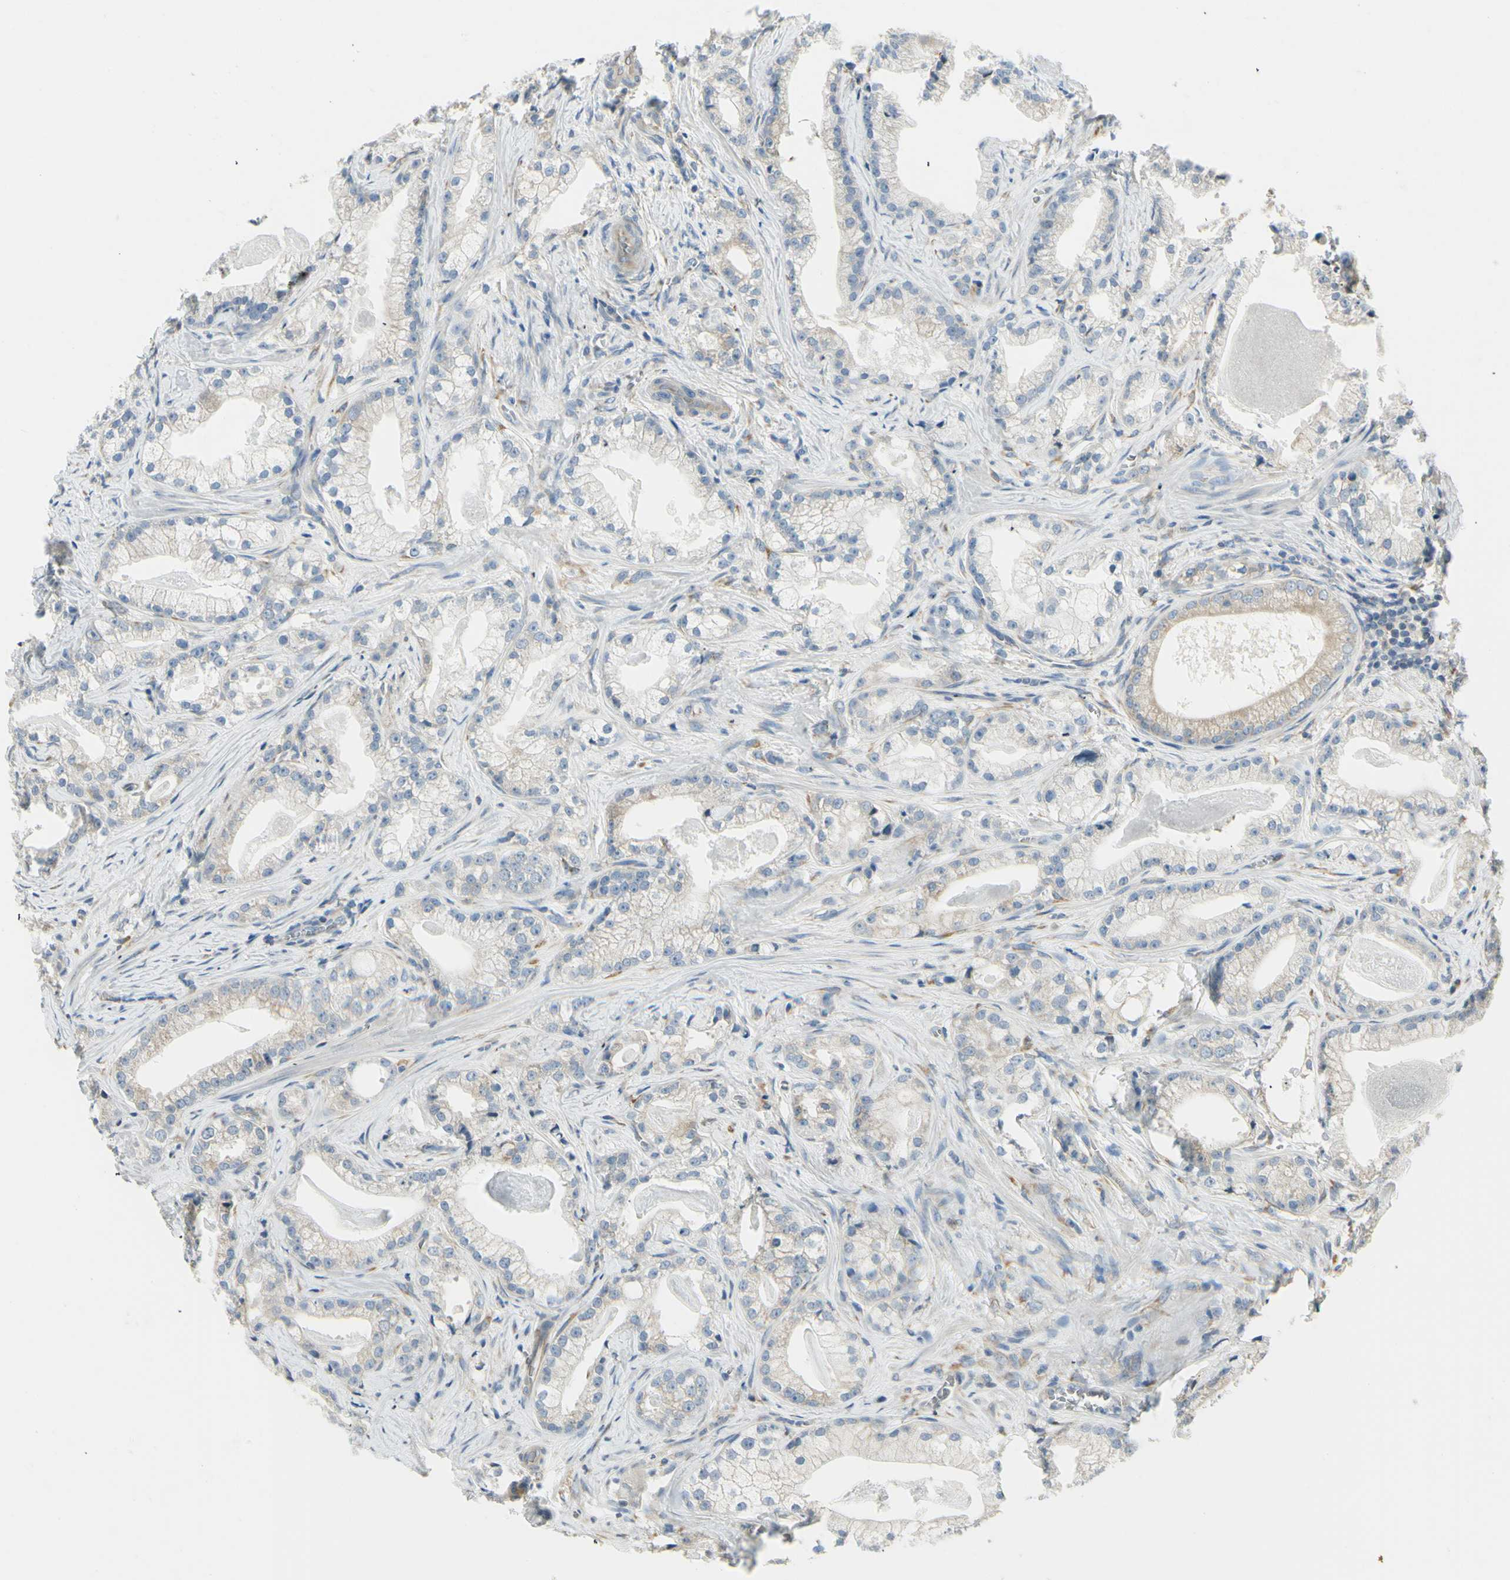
{"staining": {"intensity": "negative", "quantity": "none", "location": "none"}, "tissue": "prostate cancer", "cell_type": "Tumor cells", "image_type": "cancer", "snomed": [{"axis": "morphology", "description": "Adenocarcinoma, Low grade"}, {"axis": "topography", "description": "Prostate"}], "caption": "IHC of human prostate cancer reveals no staining in tumor cells.", "gene": "IGDCC4", "patient": {"sex": "male", "age": 59}}